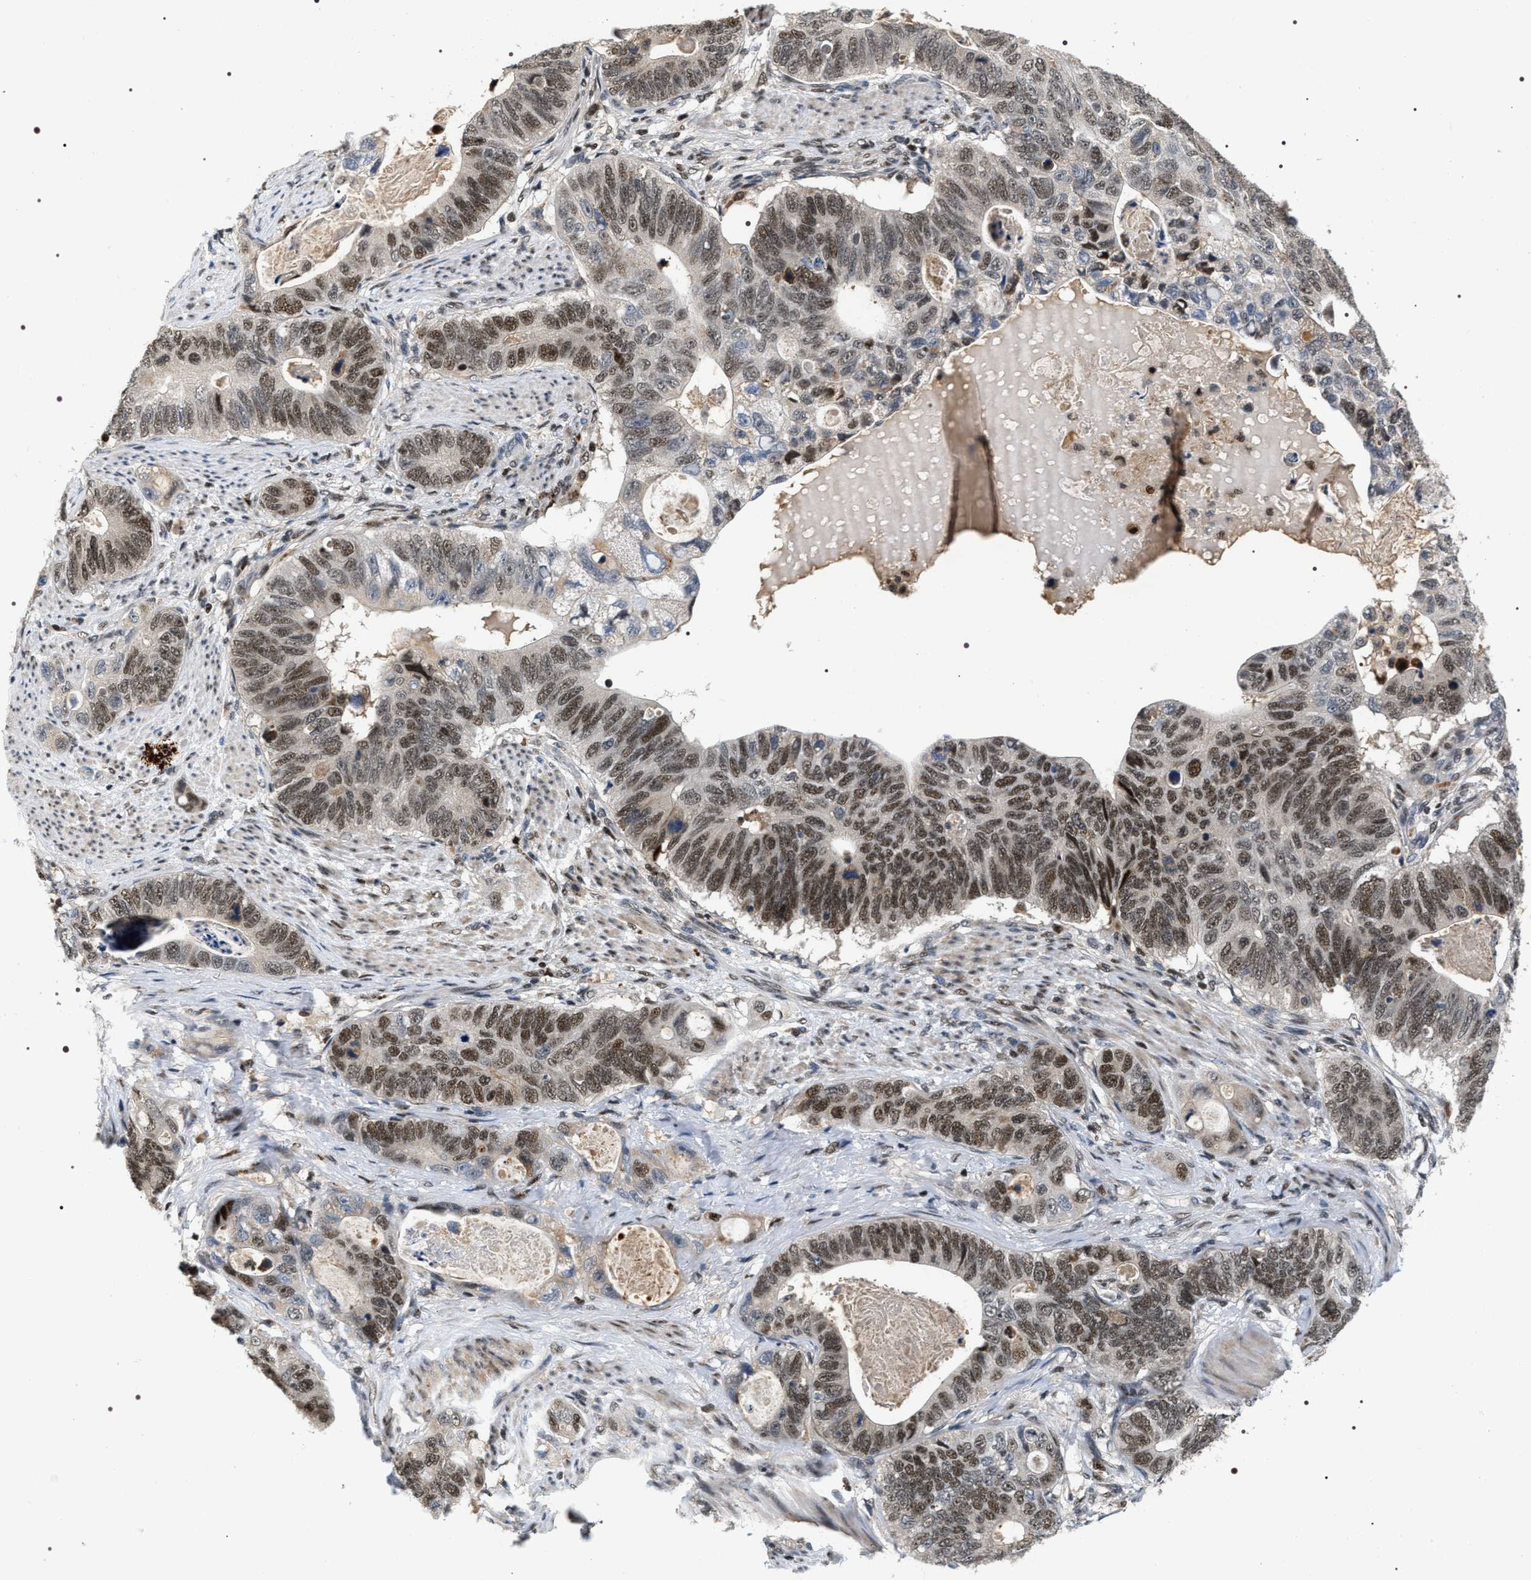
{"staining": {"intensity": "moderate", "quantity": ">75%", "location": "nuclear"}, "tissue": "stomach cancer", "cell_type": "Tumor cells", "image_type": "cancer", "snomed": [{"axis": "morphology", "description": "Normal tissue, NOS"}, {"axis": "morphology", "description": "Adenocarcinoma, NOS"}, {"axis": "topography", "description": "Stomach"}], "caption": "DAB (3,3'-diaminobenzidine) immunohistochemical staining of human stomach adenocarcinoma reveals moderate nuclear protein positivity in approximately >75% of tumor cells.", "gene": "C7orf25", "patient": {"sex": "female", "age": 89}}